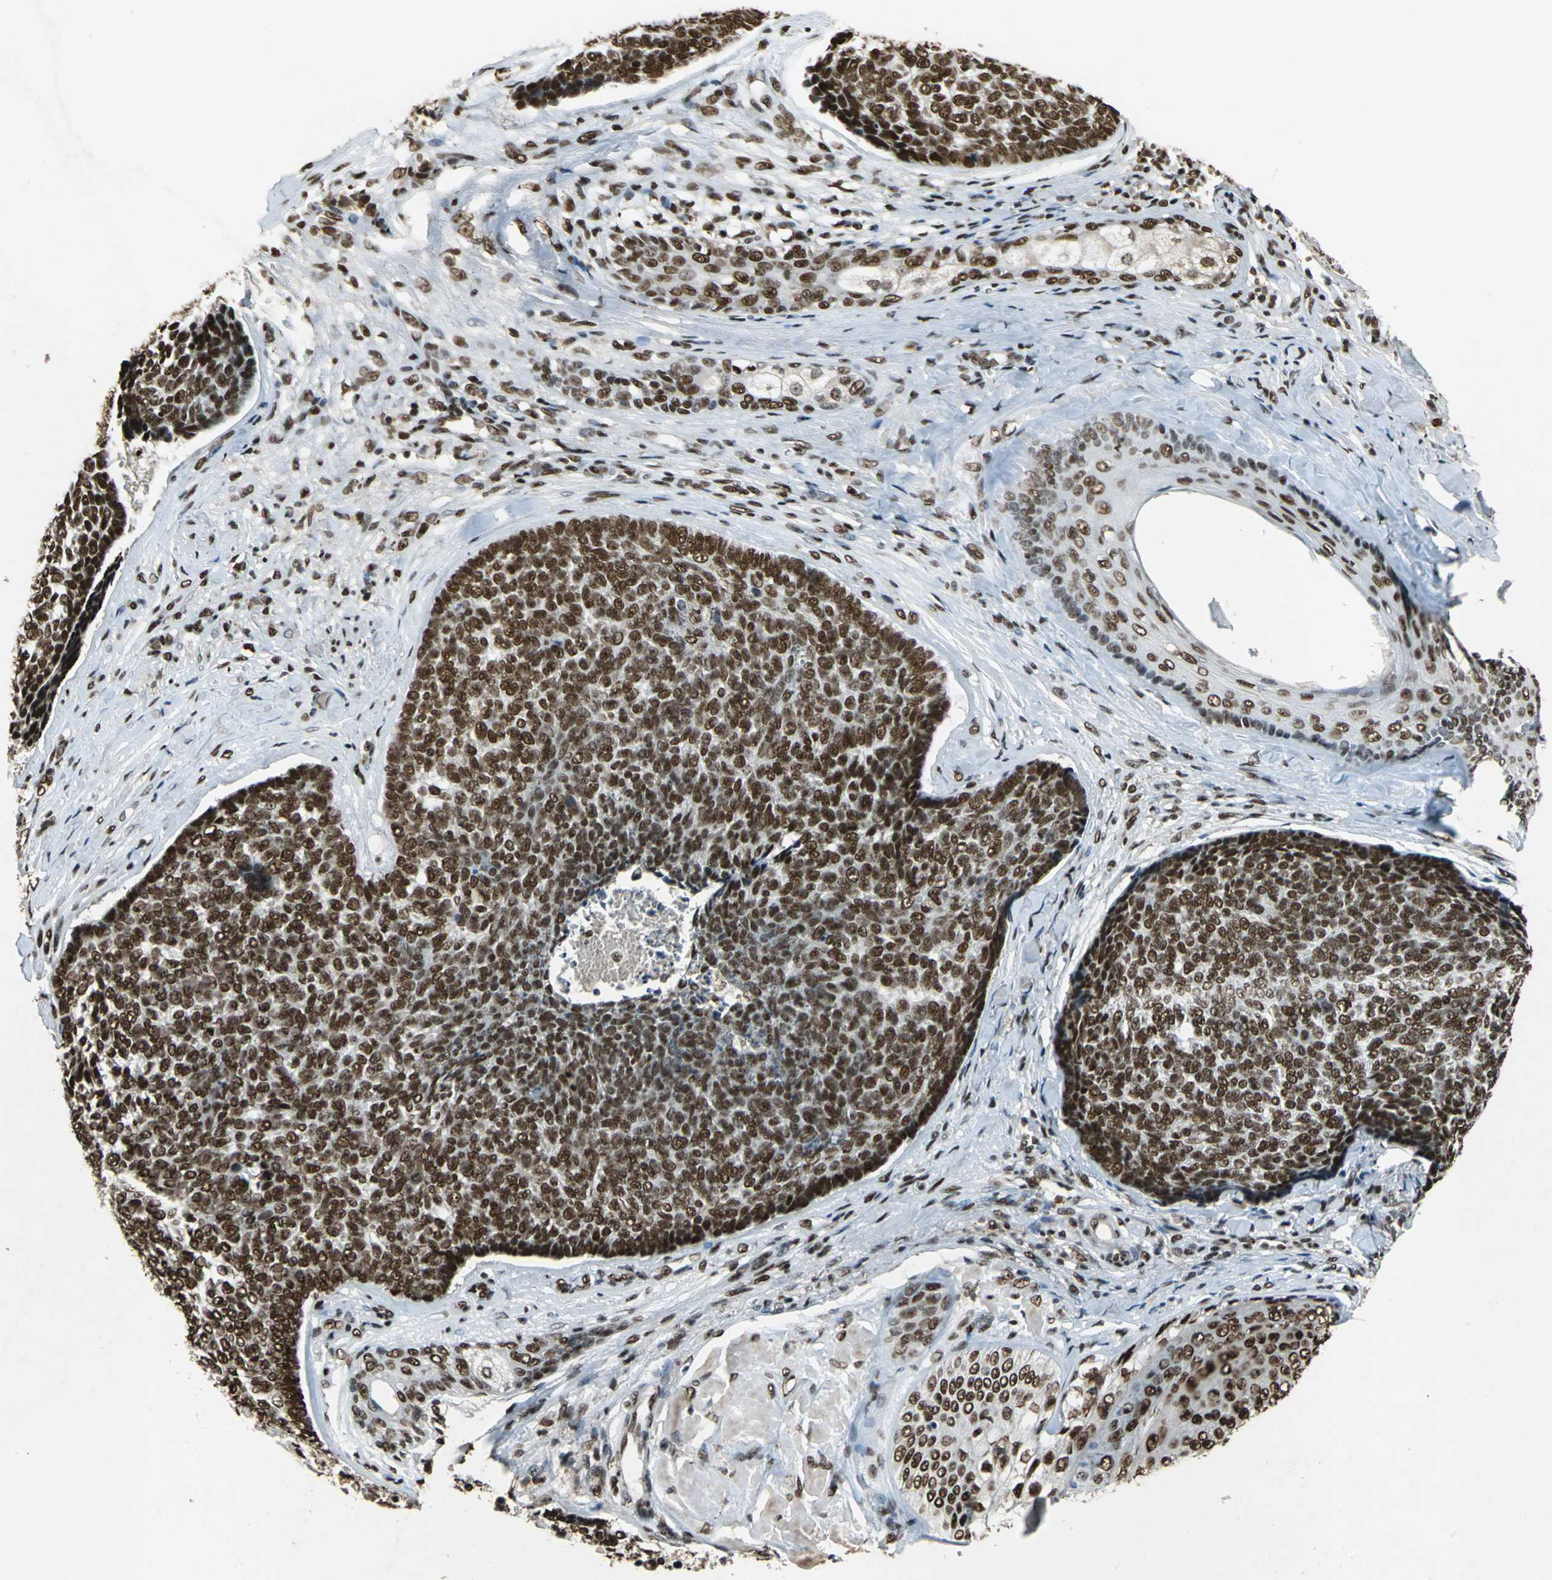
{"staining": {"intensity": "strong", "quantity": ">75%", "location": "nuclear"}, "tissue": "skin cancer", "cell_type": "Tumor cells", "image_type": "cancer", "snomed": [{"axis": "morphology", "description": "Basal cell carcinoma"}, {"axis": "topography", "description": "Skin"}], "caption": "Approximately >75% of tumor cells in human basal cell carcinoma (skin) demonstrate strong nuclear protein staining as visualized by brown immunohistochemical staining.", "gene": "MTA2", "patient": {"sex": "male", "age": 84}}